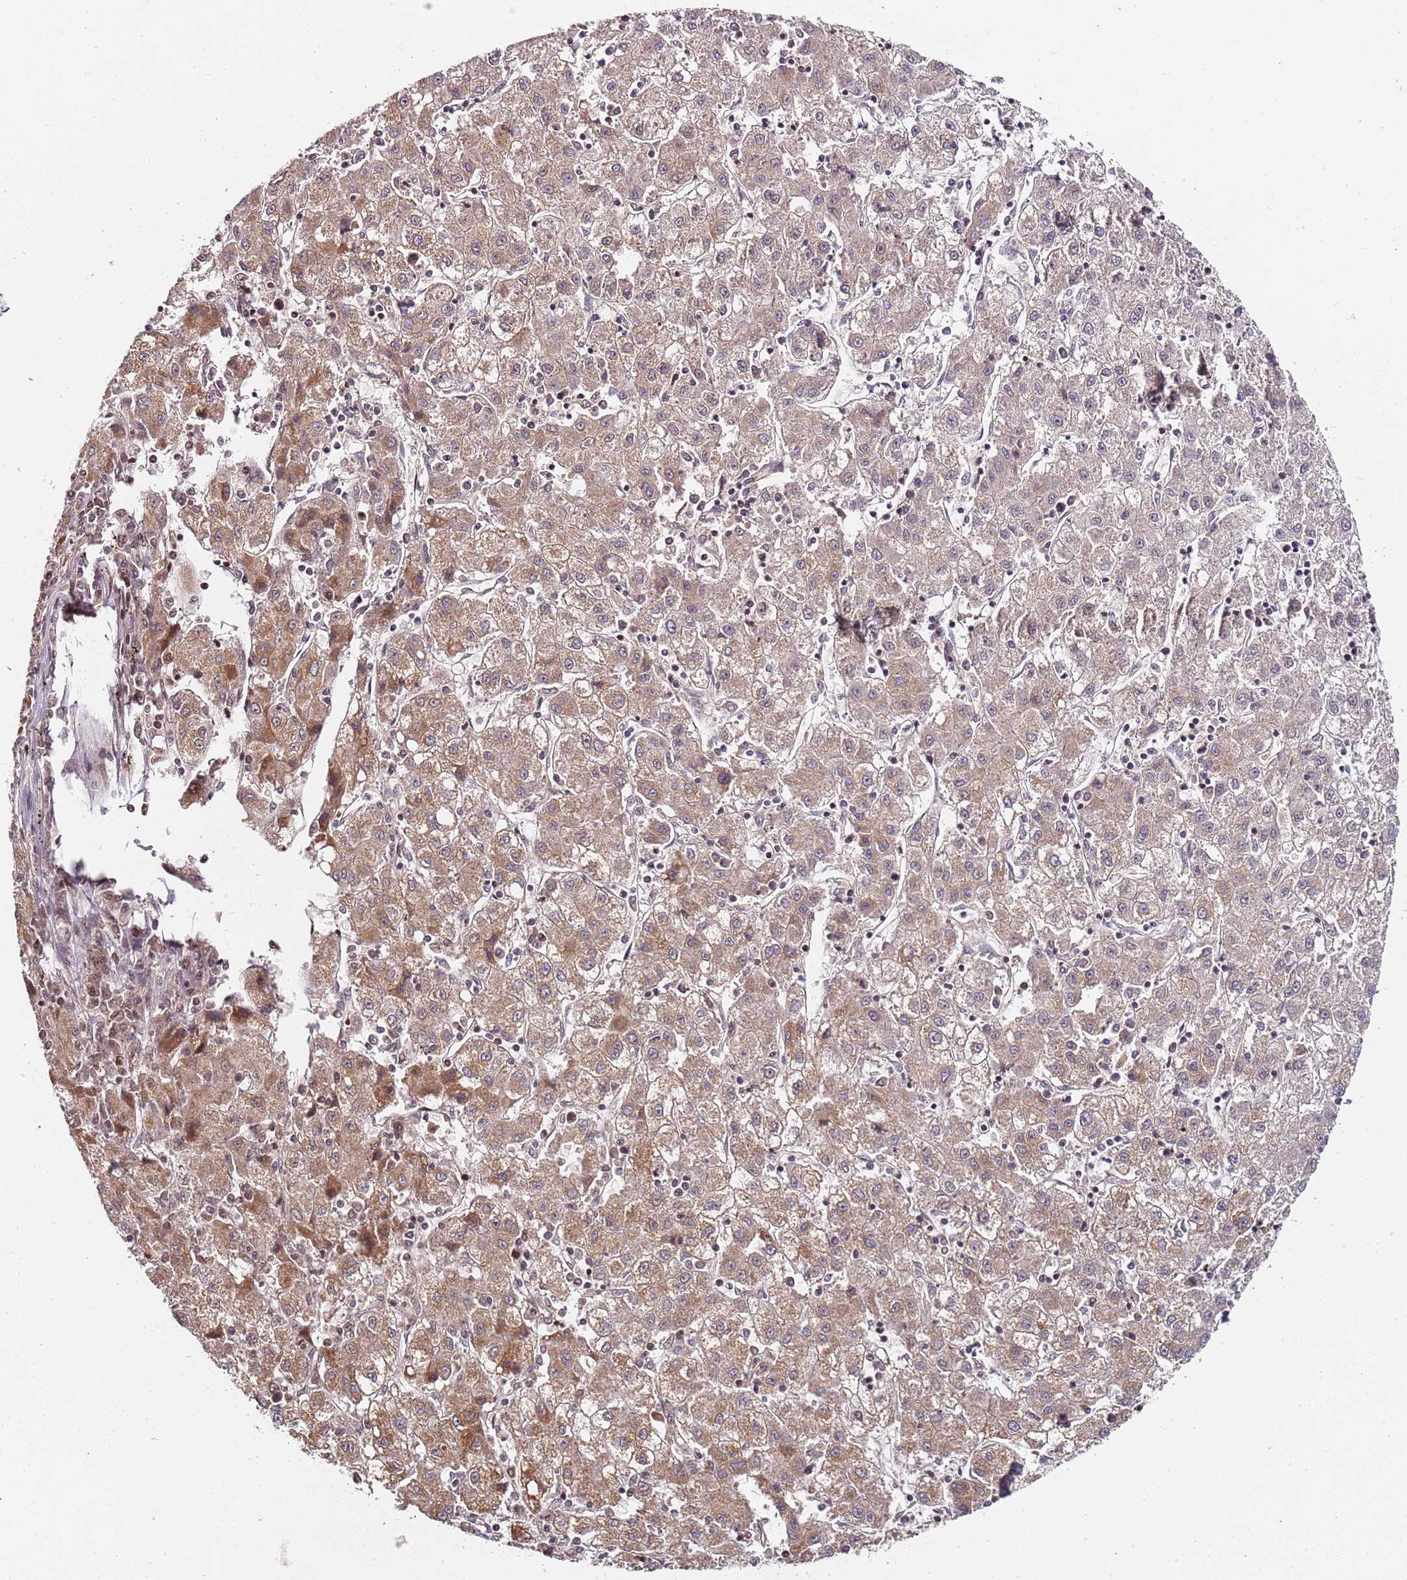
{"staining": {"intensity": "moderate", "quantity": ">75%", "location": "cytoplasmic/membranous"}, "tissue": "liver cancer", "cell_type": "Tumor cells", "image_type": "cancer", "snomed": [{"axis": "morphology", "description": "Carcinoma, Hepatocellular, NOS"}, {"axis": "topography", "description": "Liver"}], "caption": "Hepatocellular carcinoma (liver) was stained to show a protein in brown. There is medium levels of moderate cytoplasmic/membranous staining in approximately >75% of tumor cells.", "gene": "EDC3", "patient": {"sex": "male", "age": 72}}